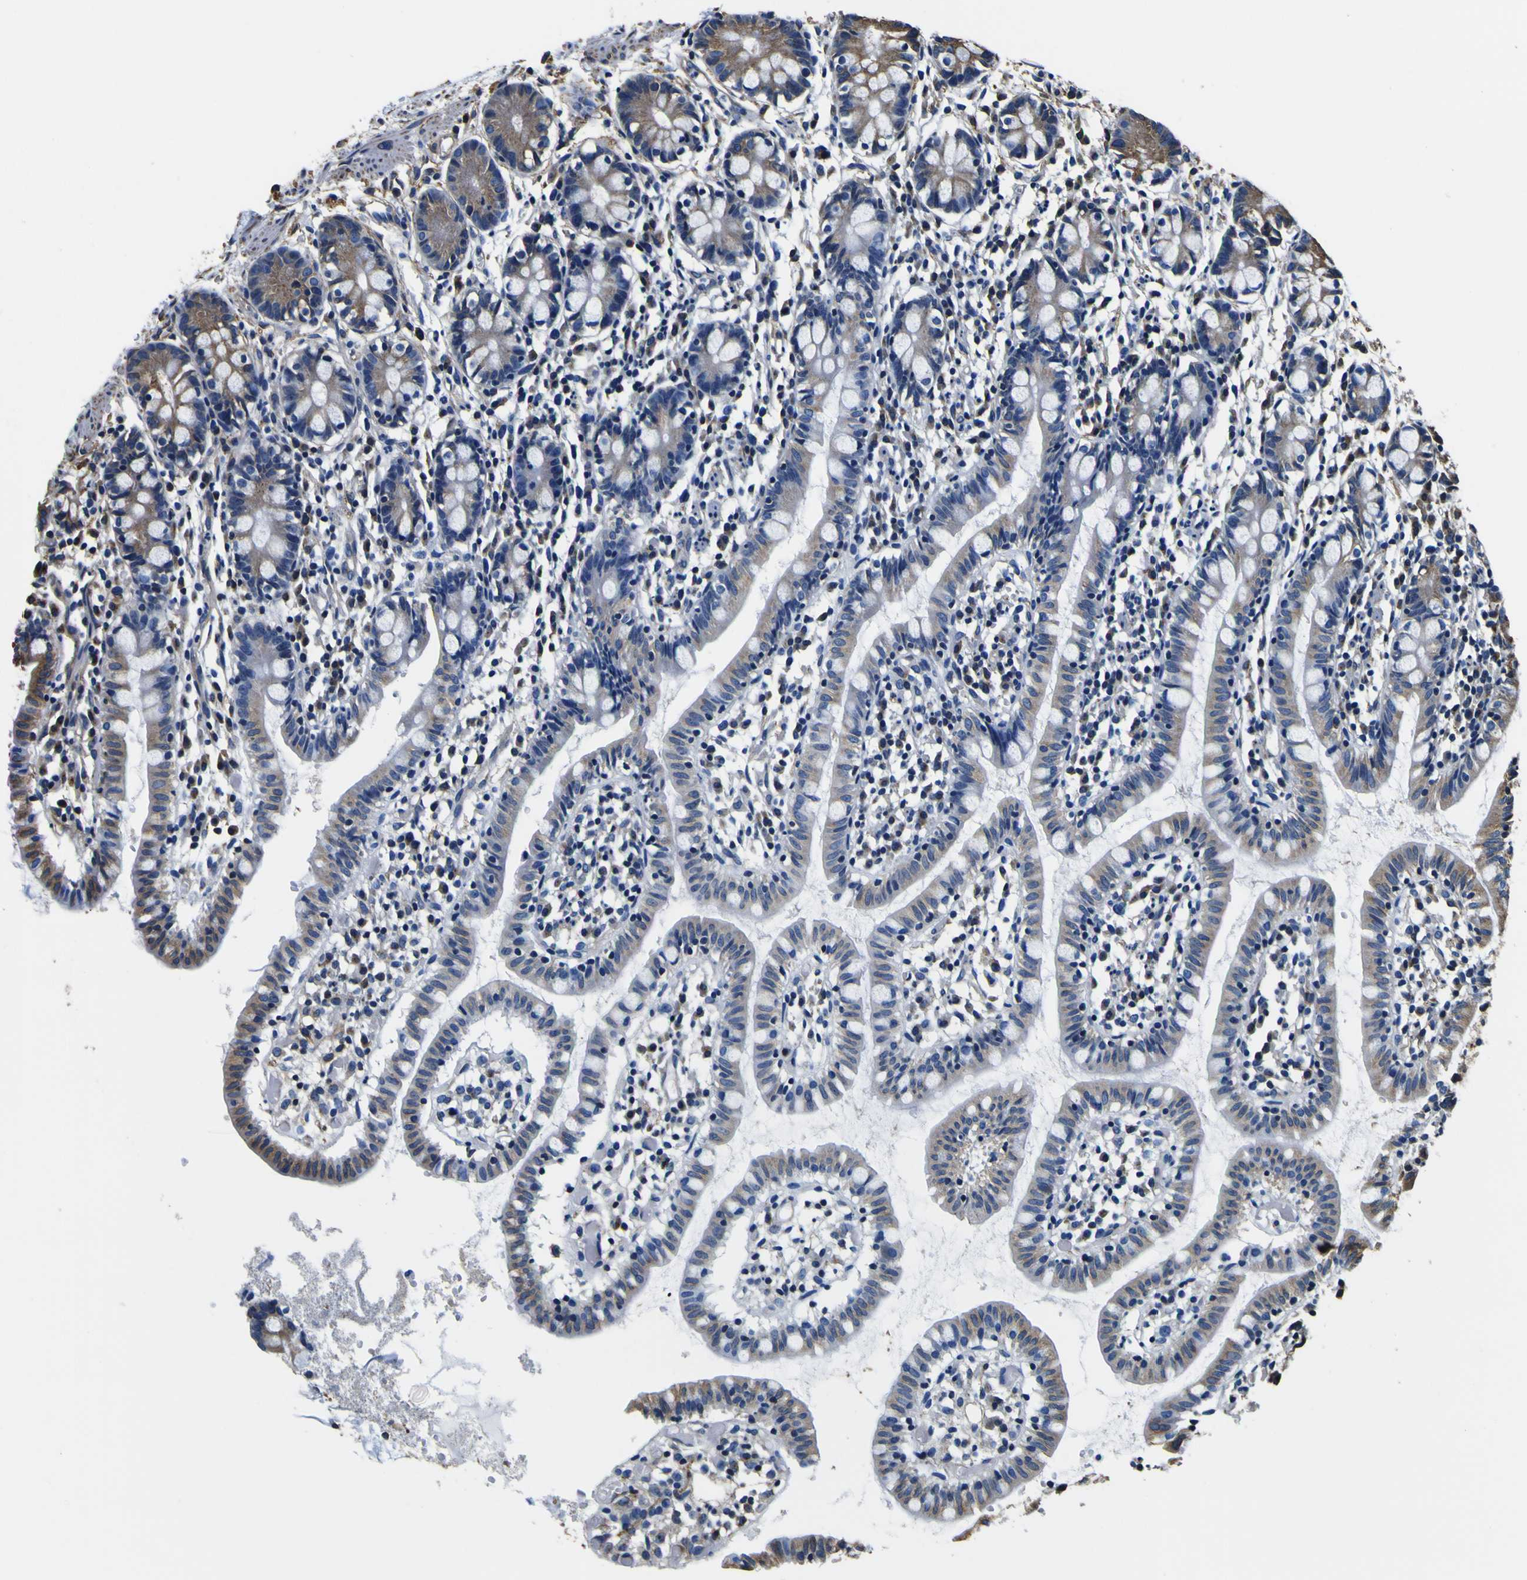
{"staining": {"intensity": "moderate", "quantity": "<25%", "location": "cytoplasmic/membranous"}, "tissue": "small intestine", "cell_type": "Glandular cells", "image_type": "normal", "snomed": [{"axis": "morphology", "description": "Normal tissue, NOS"}, {"axis": "morphology", "description": "Cystadenocarcinoma, serous, Metastatic site"}, {"axis": "topography", "description": "Small intestine"}], "caption": "Immunohistochemical staining of benign small intestine exhibits moderate cytoplasmic/membranous protein expression in about <25% of glandular cells.", "gene": "TUBA1B", "patient": {"sex": "female", "age": 61}}